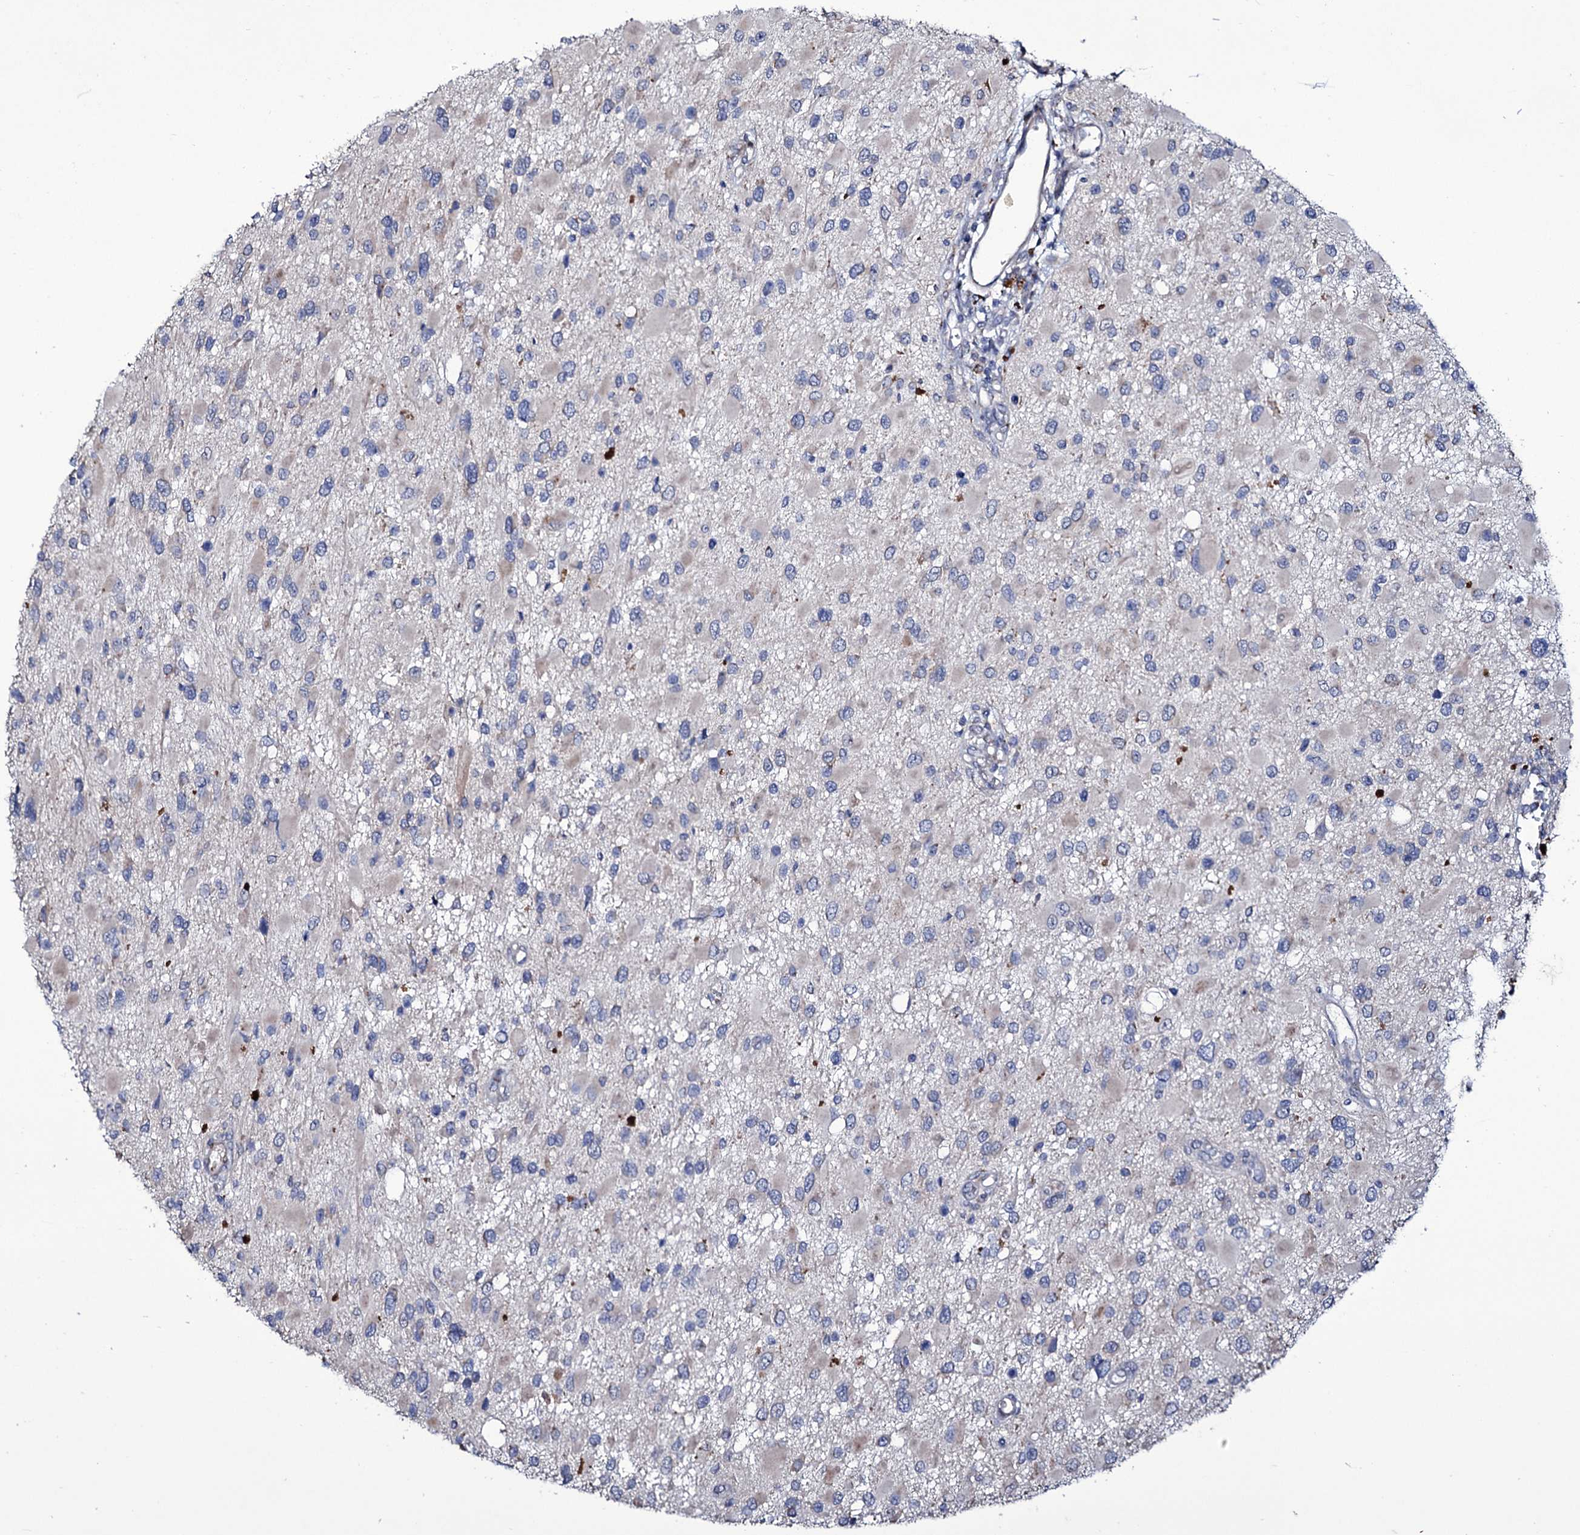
{"staining": {"intensity": "negative", "quantity": "none", "location": "none"}, "tissue": "glioma", "cell_type": "Tumor cells", "image_type": "cancer", "snomed": [{"axis": "morphology", "description": "Glioma, malignant, High grade"}, {"axis": "topography", "description": "Brain"}], "caption": "Tumor cells show no significant staining in malignant glioma (high-grade). The staining is performed using DAB brown chromogen with nuclei counter-stained in using hematoxylin.", "gene": "TUBGCP5", "patient": {"sex": "male", "age": 53}}